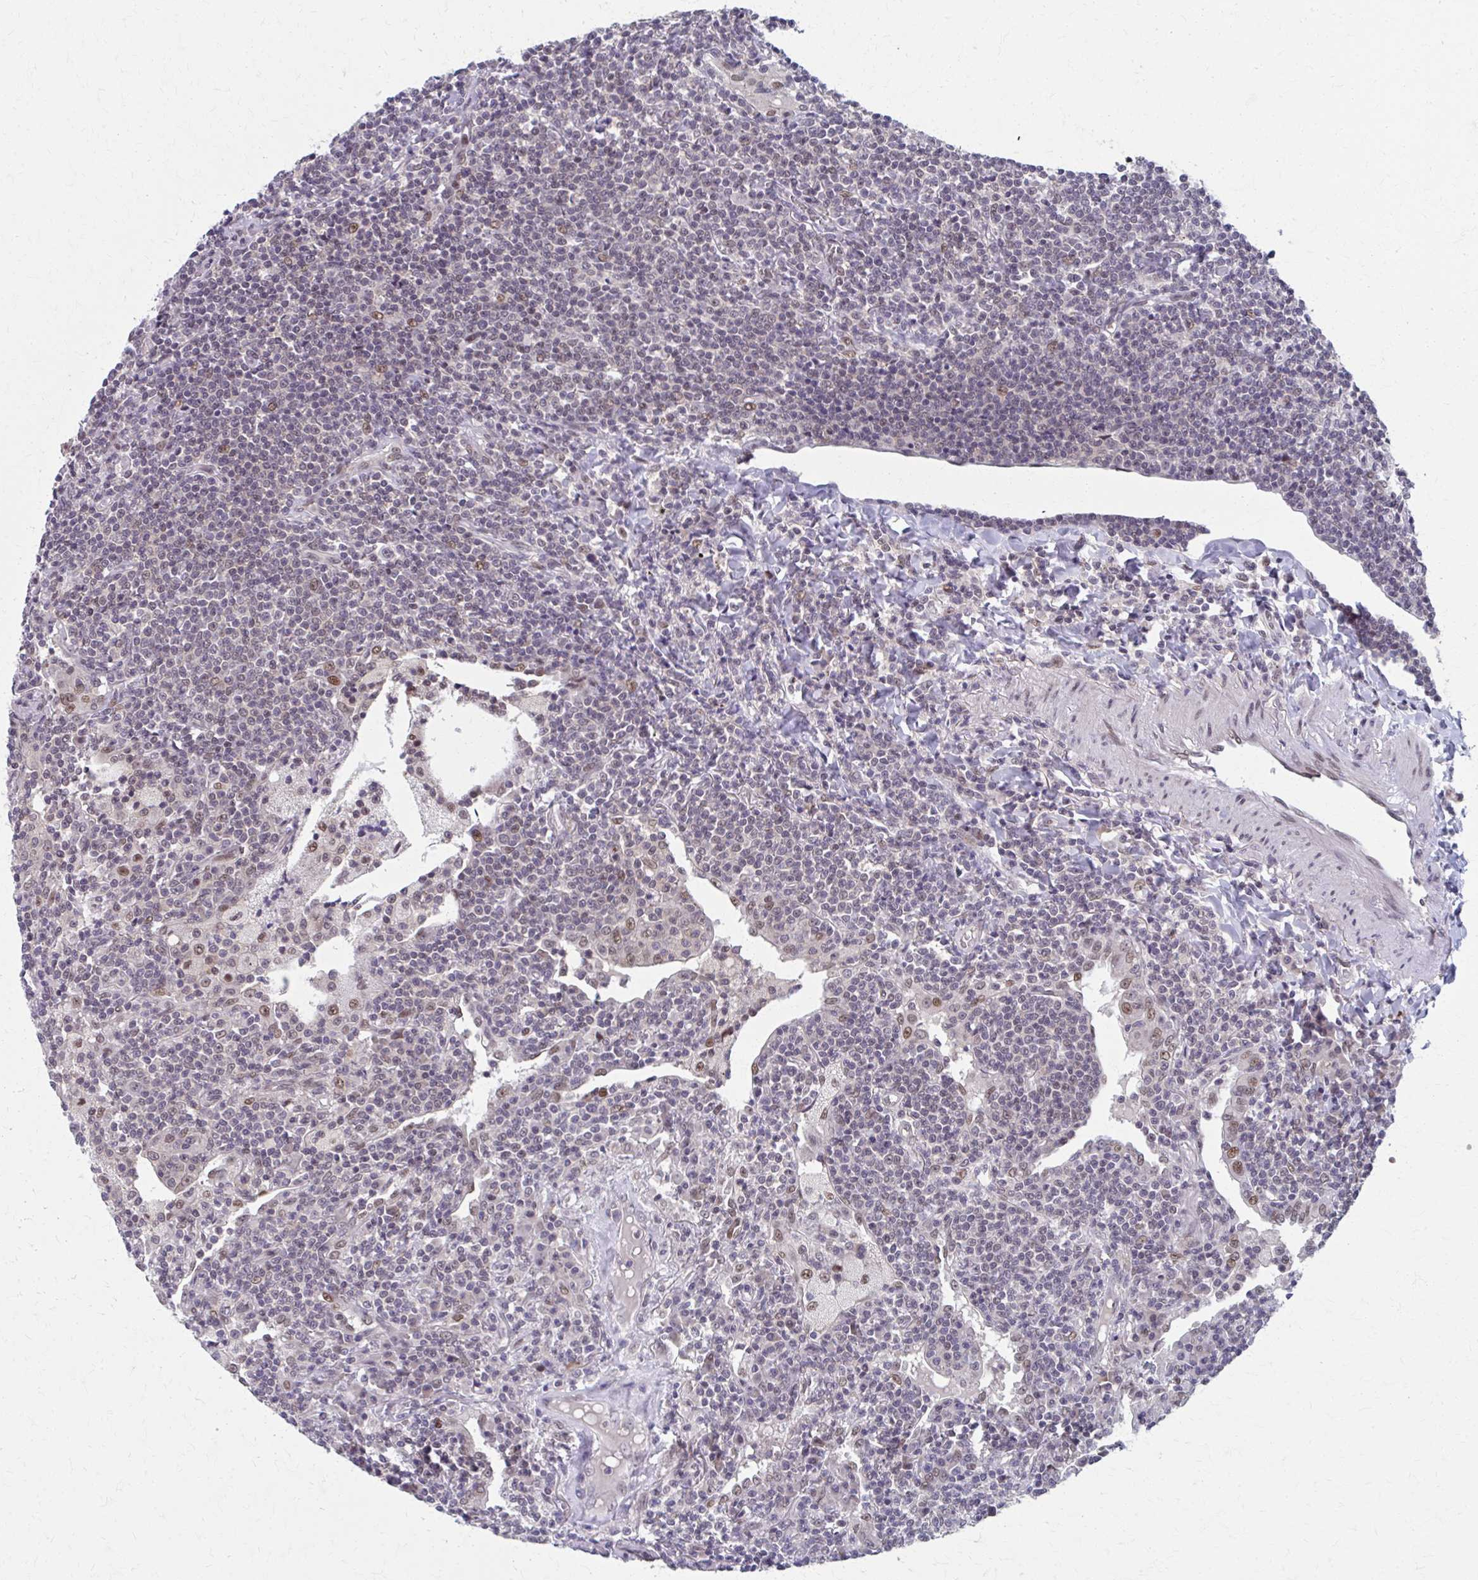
{"staining": {"intensity": "negative", "quantity": "none", "location": "none"}, "tissue": "lymphoma", "cell_type": "Tumor cells", "image_type": "cancer", "snomed": [{"axis": "morphology", "description": "Malignant lymphoma, non-Hodgkin's type, Low grade"}, {"axis": "topography", "description": "Lung"}], "caption": "An image of malignant lymphoma, non-Hodgkin's type (low-grade) stained for a protein demonstrates no brown staining in tumor cells.", "gene": "SETBP1", "patient": {"sex": "female", "age": 71}}